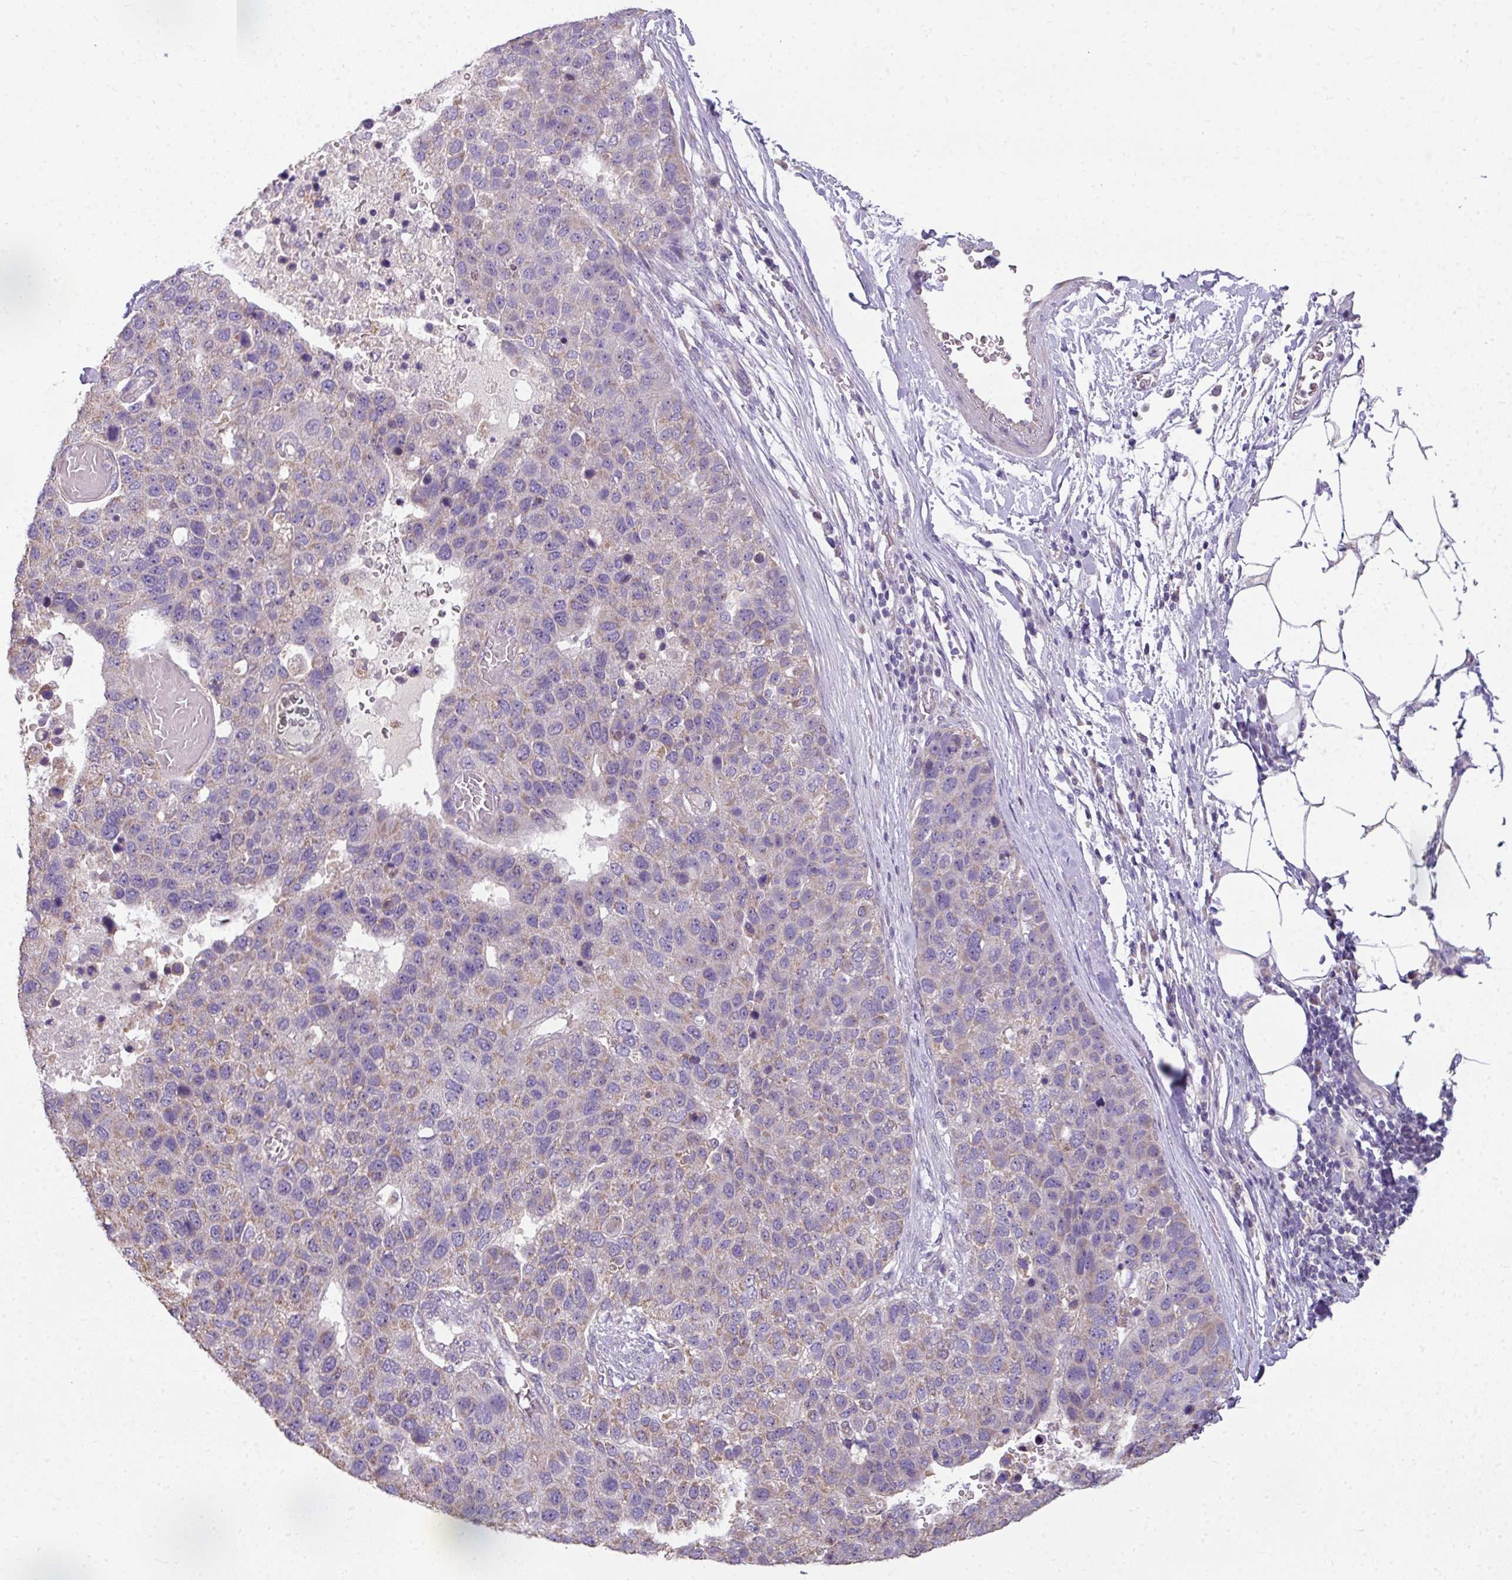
{"staining": {"intensity": "weak", "quantity": "<25%", "location": "cytoplasmic/membranous"}, "tissue": "pancreatic cancer", "cell_type": "Tumor cells", "image_type": "cancer", "snomed": [{"axis": "morphology", "description": "Adenocarcinoma, NOS"}, {"axis": "topography", "description": "Pancreas"}], "caption": "Pancreatic cancer (adenocarcinoma) was stained to show a protein in brown. There is no significant staining in tumor cells.", "gene": "PALS2", "patient": {"sex": "female", "age": 61}}